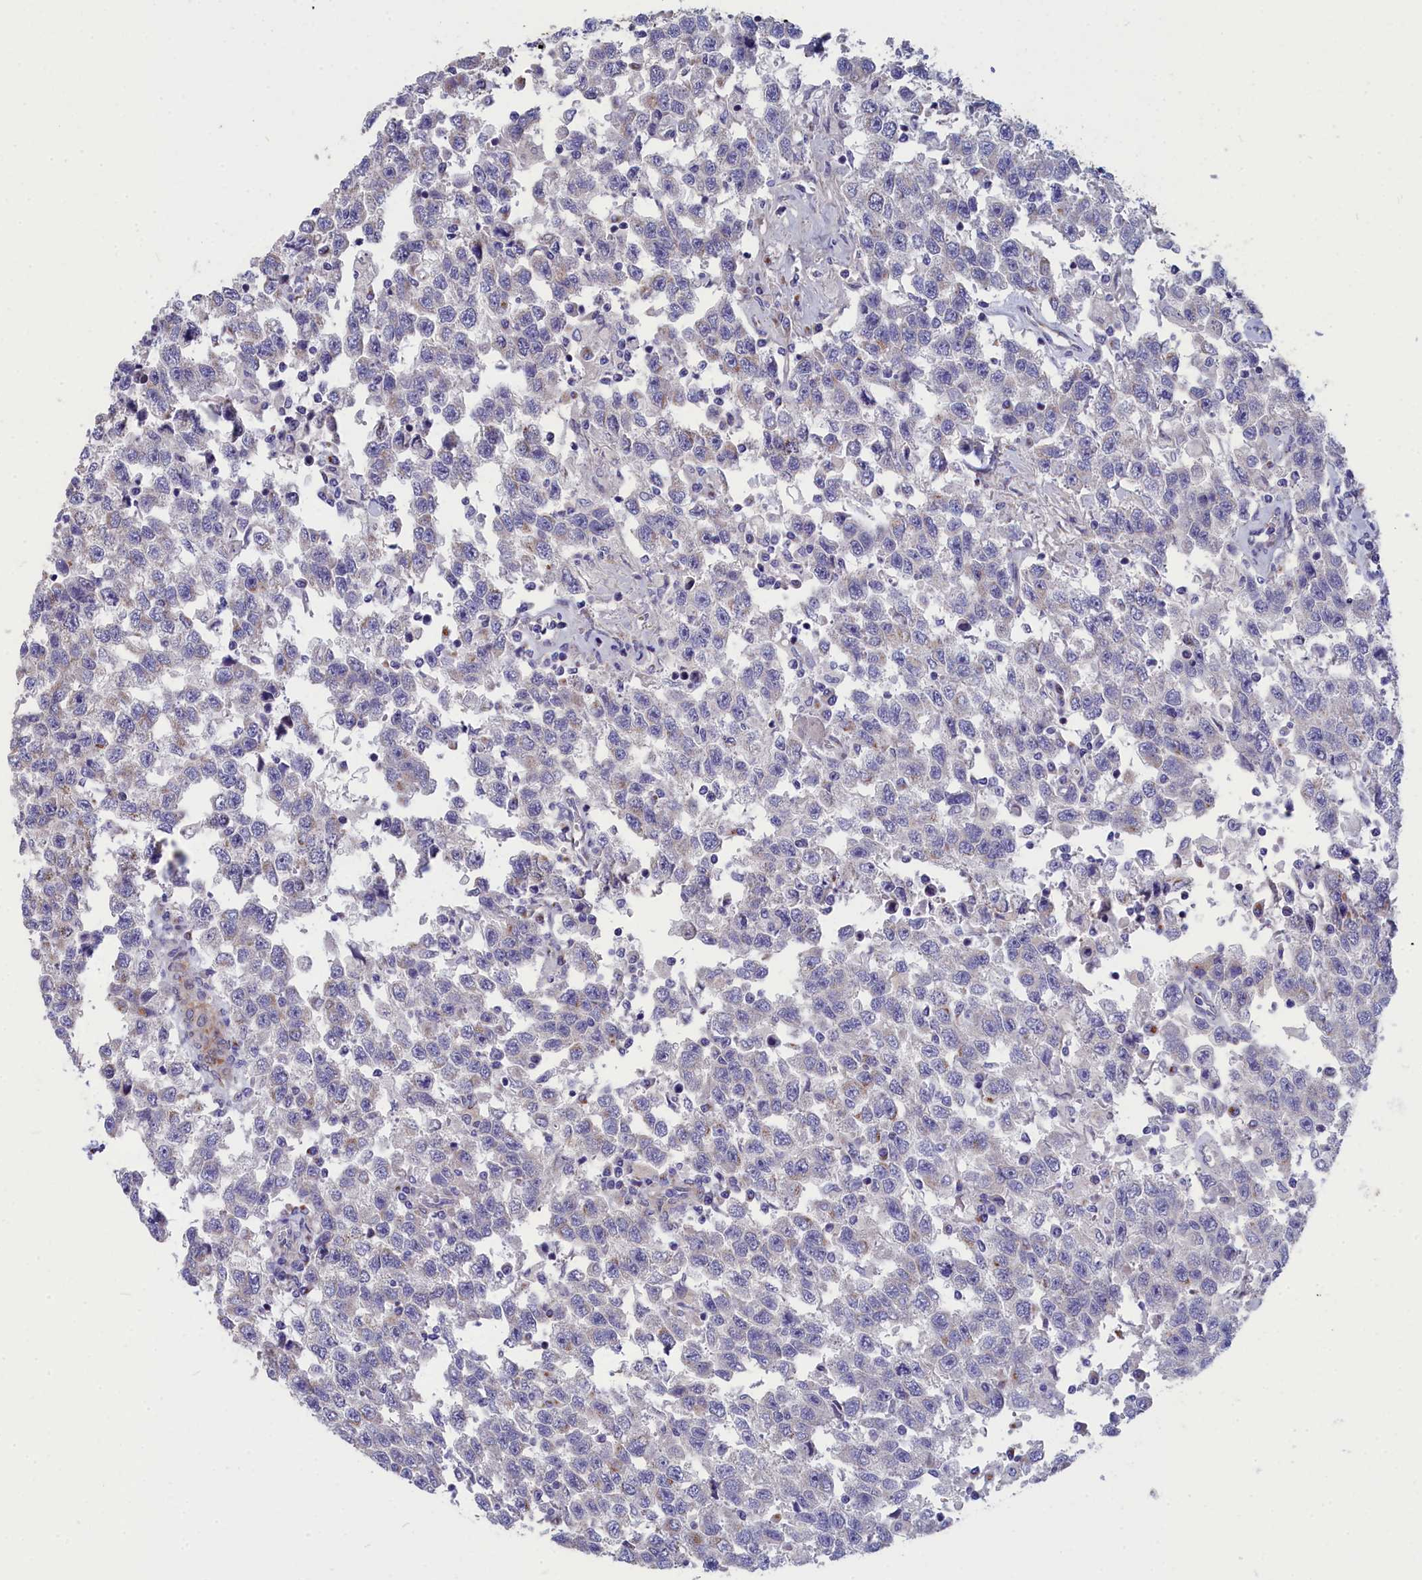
{"staining": {"intensity": "weak", "quantity": "<25%", "location": "cytoplasmic/membranous"}, "tissue": "testis cancer", "cell_type": "Tumor cells", "image_type": "cancer", "snomed": [{"axis": "morphology", "description": "Seminoma, NOS"}, {"axis": "topography", "description": "Testis"}], "caption": "Immunohistochemical staining of human seminoma (testis) displays no significant positivity in tumor cells.", "gene": "TUBGCP4", "patient": {"sex": "male", "age": 41}}